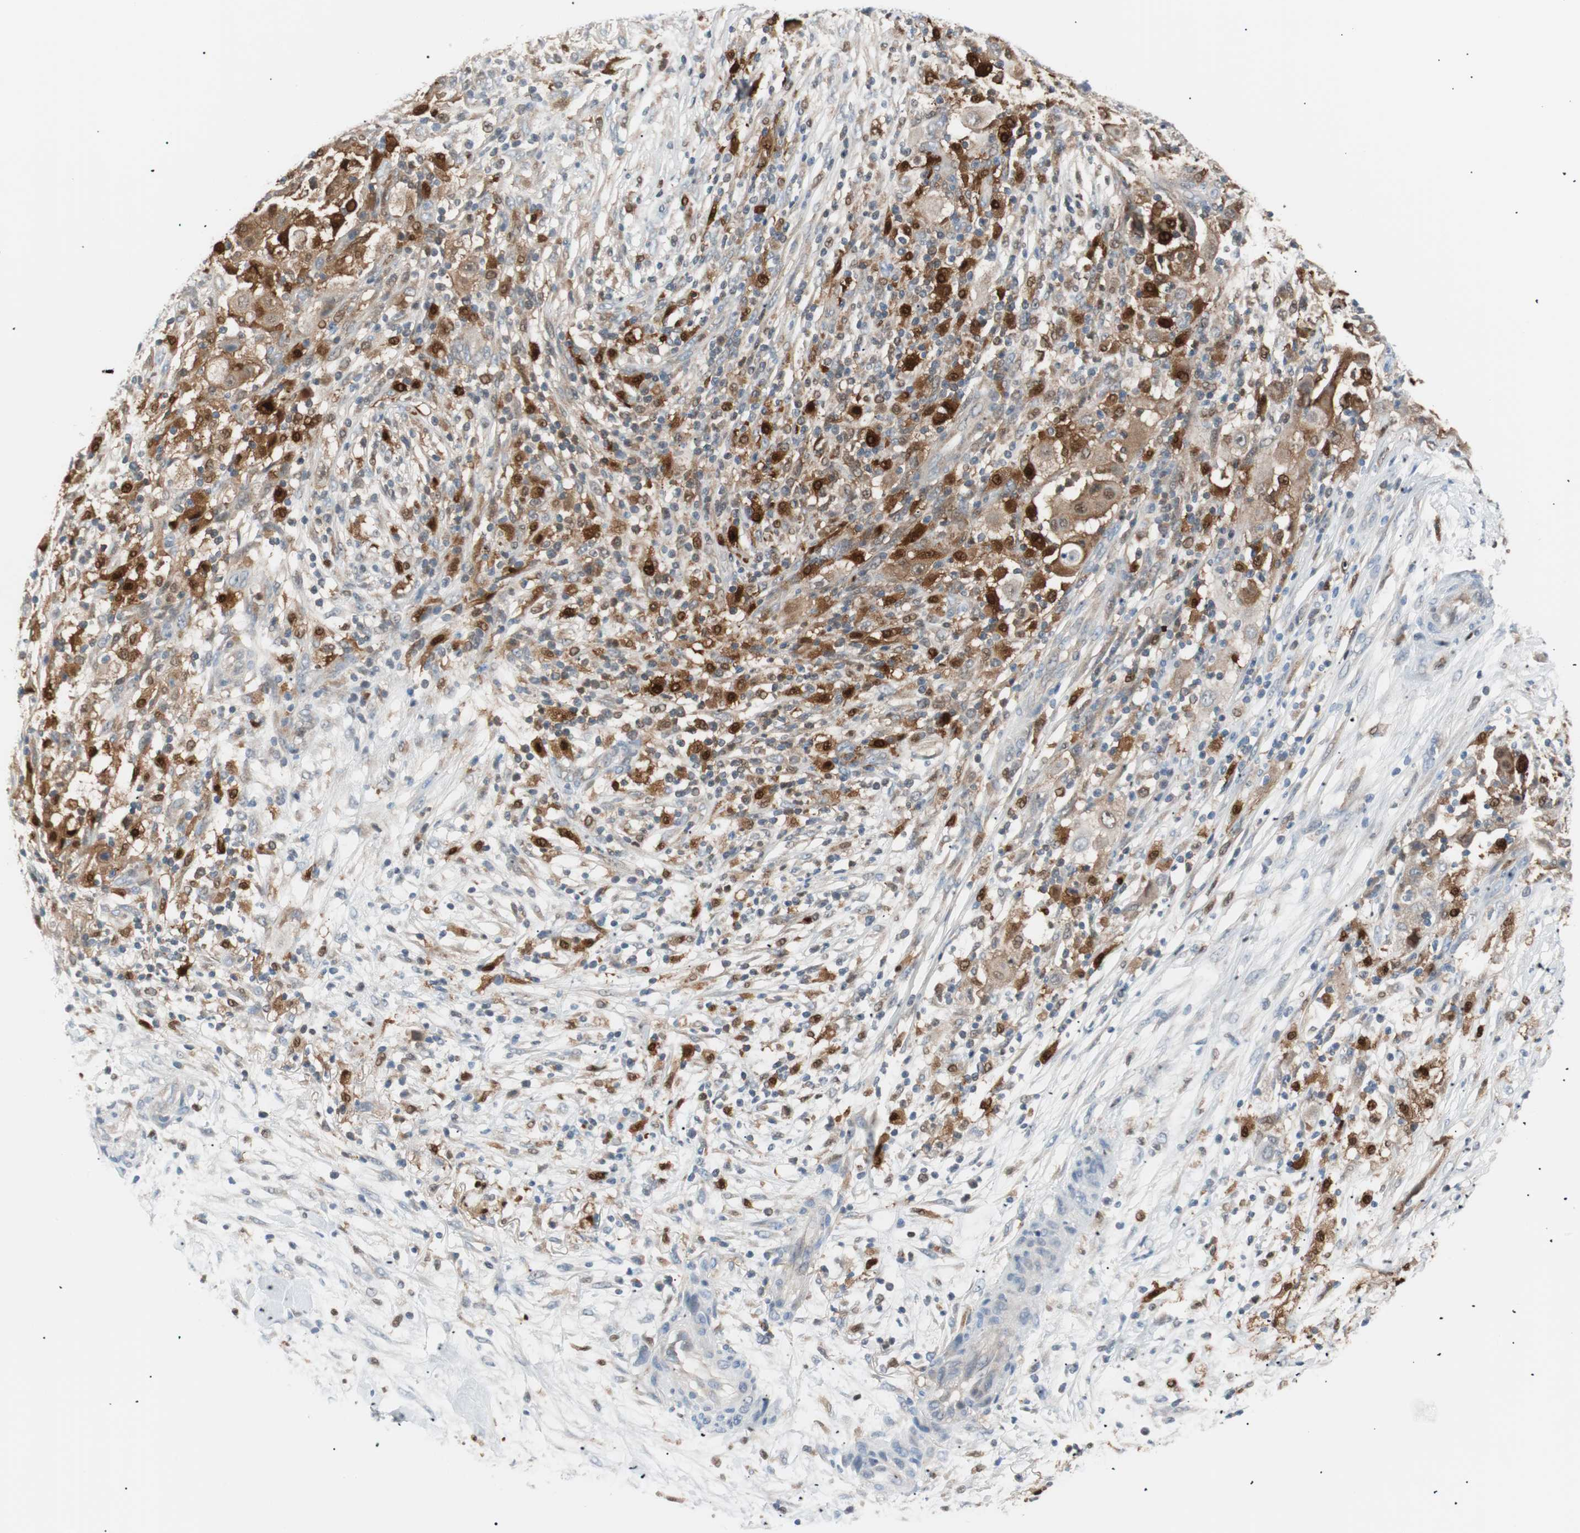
{"staining": {"intensity": "weak", "quantity": "<25%", "location": "cytoplasmic/membranous"}, "tissue": "ovarian cancer", "cell_type": "Tumor cells", "image_type": "cancer", "snomed": [{"axis": "morphology", "description": "Carcinoma, endometroid"}, {"axis": "topography", "description": "Ovary"}], "caption": "Endometroid carcinoma (ovarian) stained for a protein using IHC reveals no positivity tumor cells.", "gene": "IL18", "patient": {"sex": "female", "age": 42}}